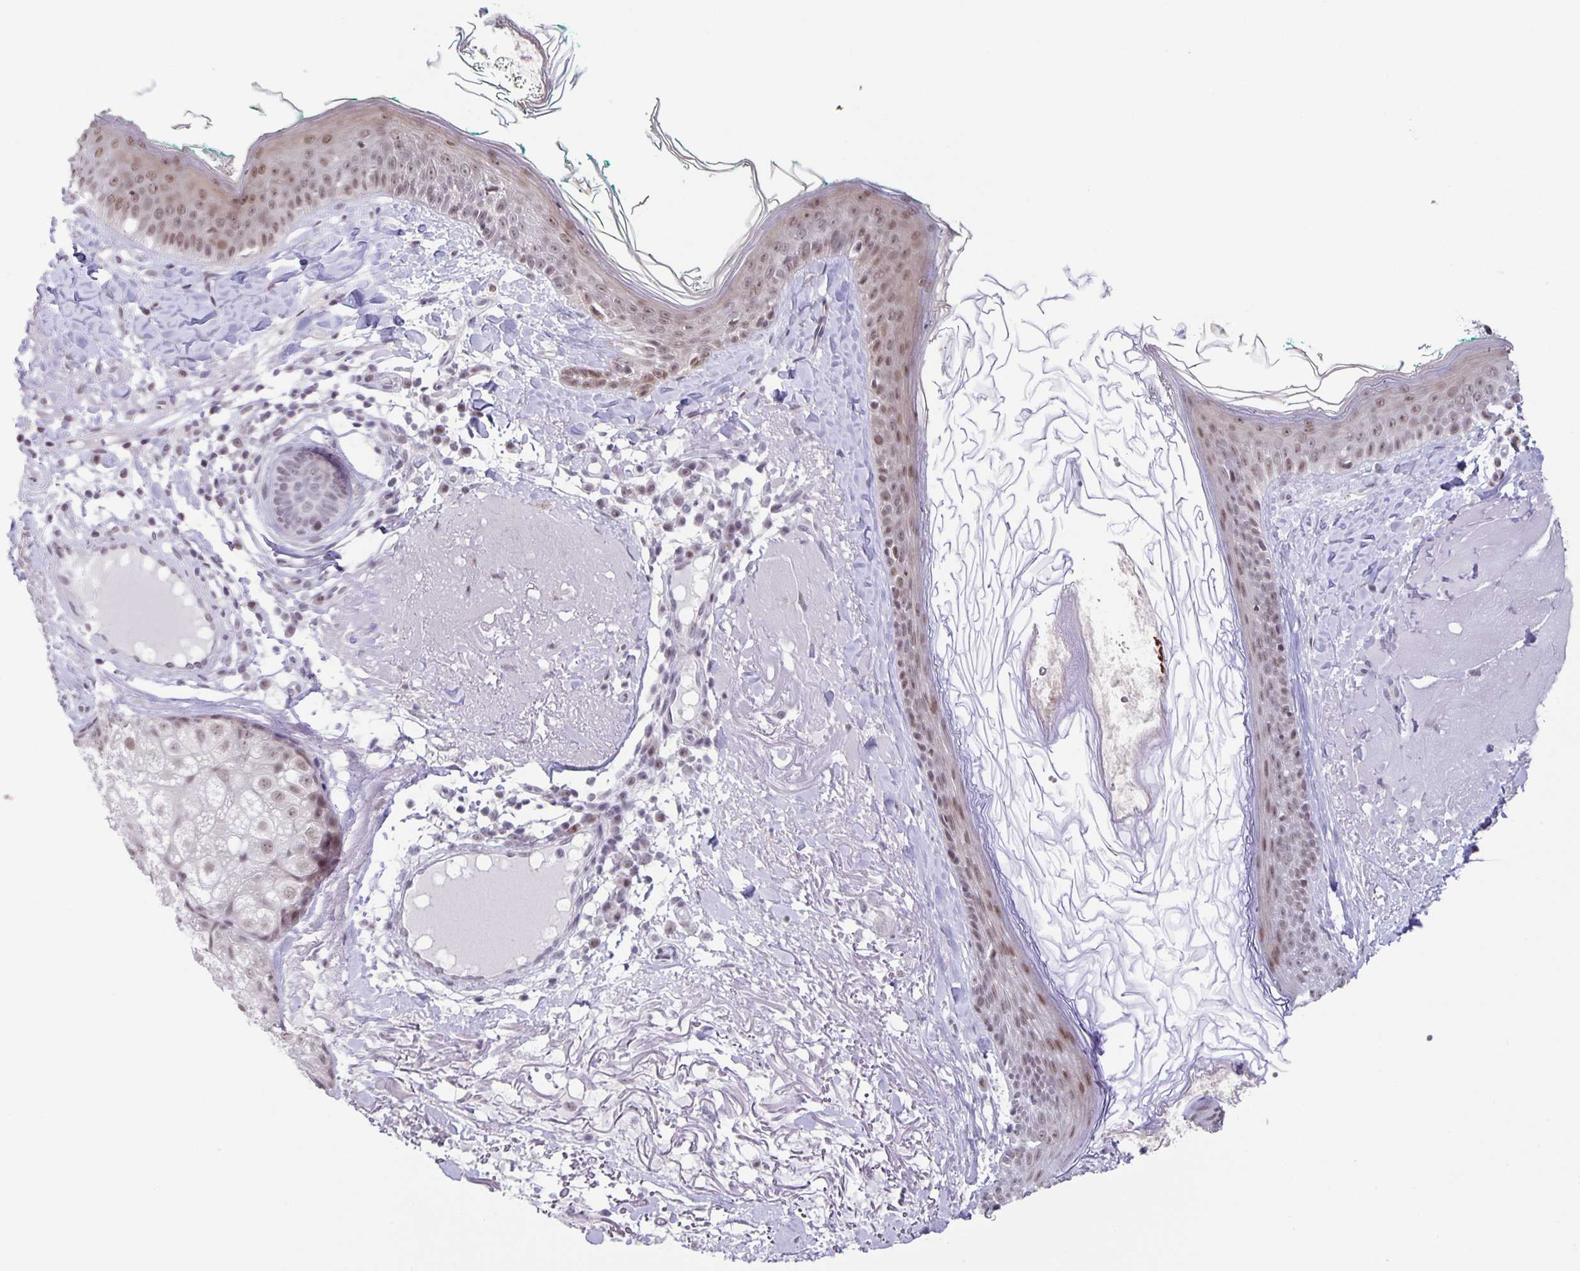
{"staining": {"intensity": "negative", "quantity": "none", "location": "none"}, "tissue": "skin", "cell_type": "Fibroblasts", "image_type": "normal", "snomed": [{"axis": "morphology", "description": "Normal tissue, NOS"}, {"axis": "topography", "description": "Skin"}], "caption": "The immunohistochemistry (IHC) photomicrograph has no significant staining in fibroblasts of skin. (Immunohistochemistry (ihc), brightfield microscopy, high magnification).", "gene": "PHRF1", "patient": {"sex": "male", "age": 73}}